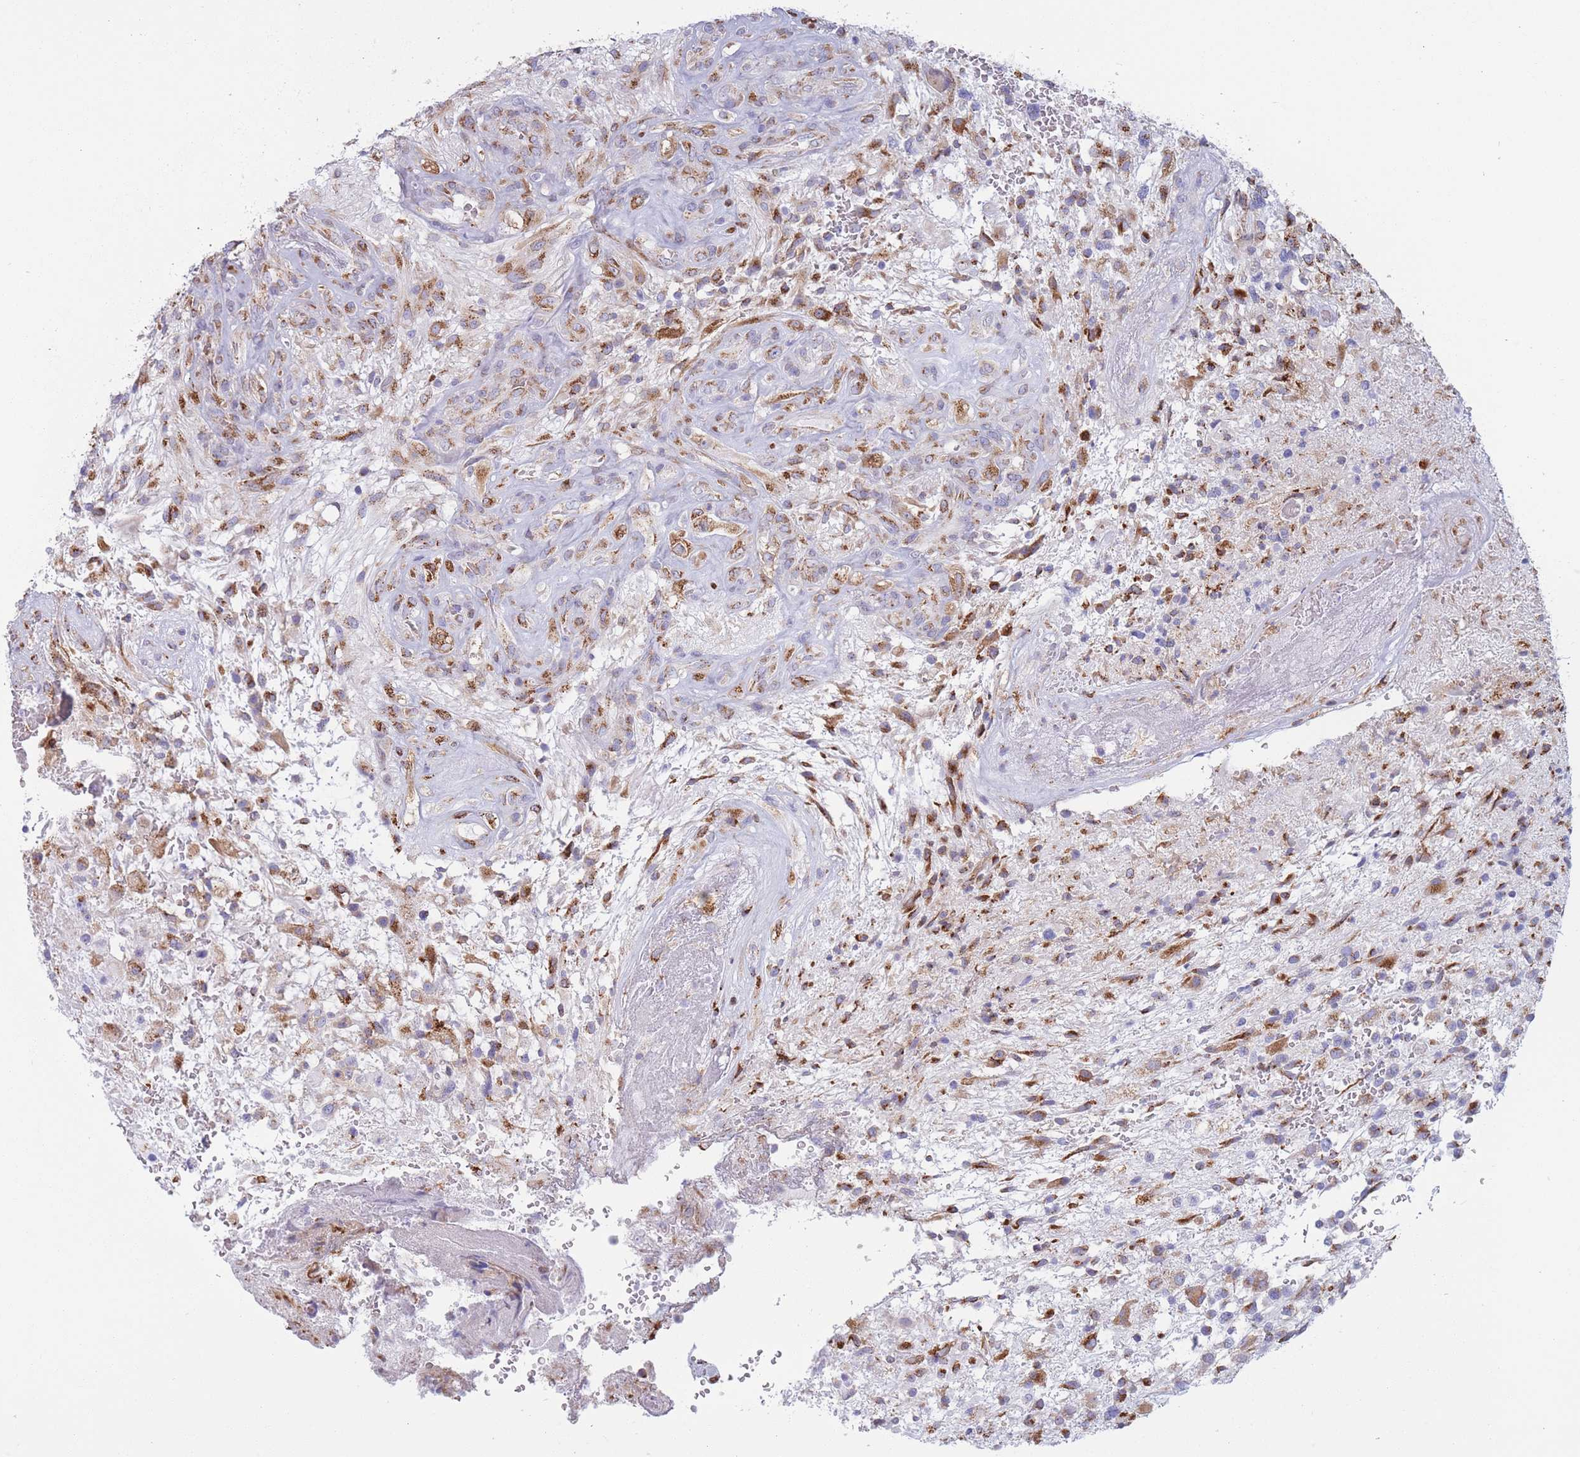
{"staining": {"intensity": "moderate", "quantity": ">75%", "location": "cytoplasmic/membranous"}, "tissue": "glioma", "cell_type": "Tumor cells", "image_type": "cancer", "snomed": [{"axis": "morphology", "description": "Glioma, malignant, High grade"}, {"axis": "topography", "description": "Brain"}], "caption": "Immunohistochemistry (IHC) of human glioma demonstrates medium levels of moderate cytoplasmic/membranous positivity in about >75% of tumor cells.", "gene": "MRPL30", "patient": {"sex": "male", "age": 56}}